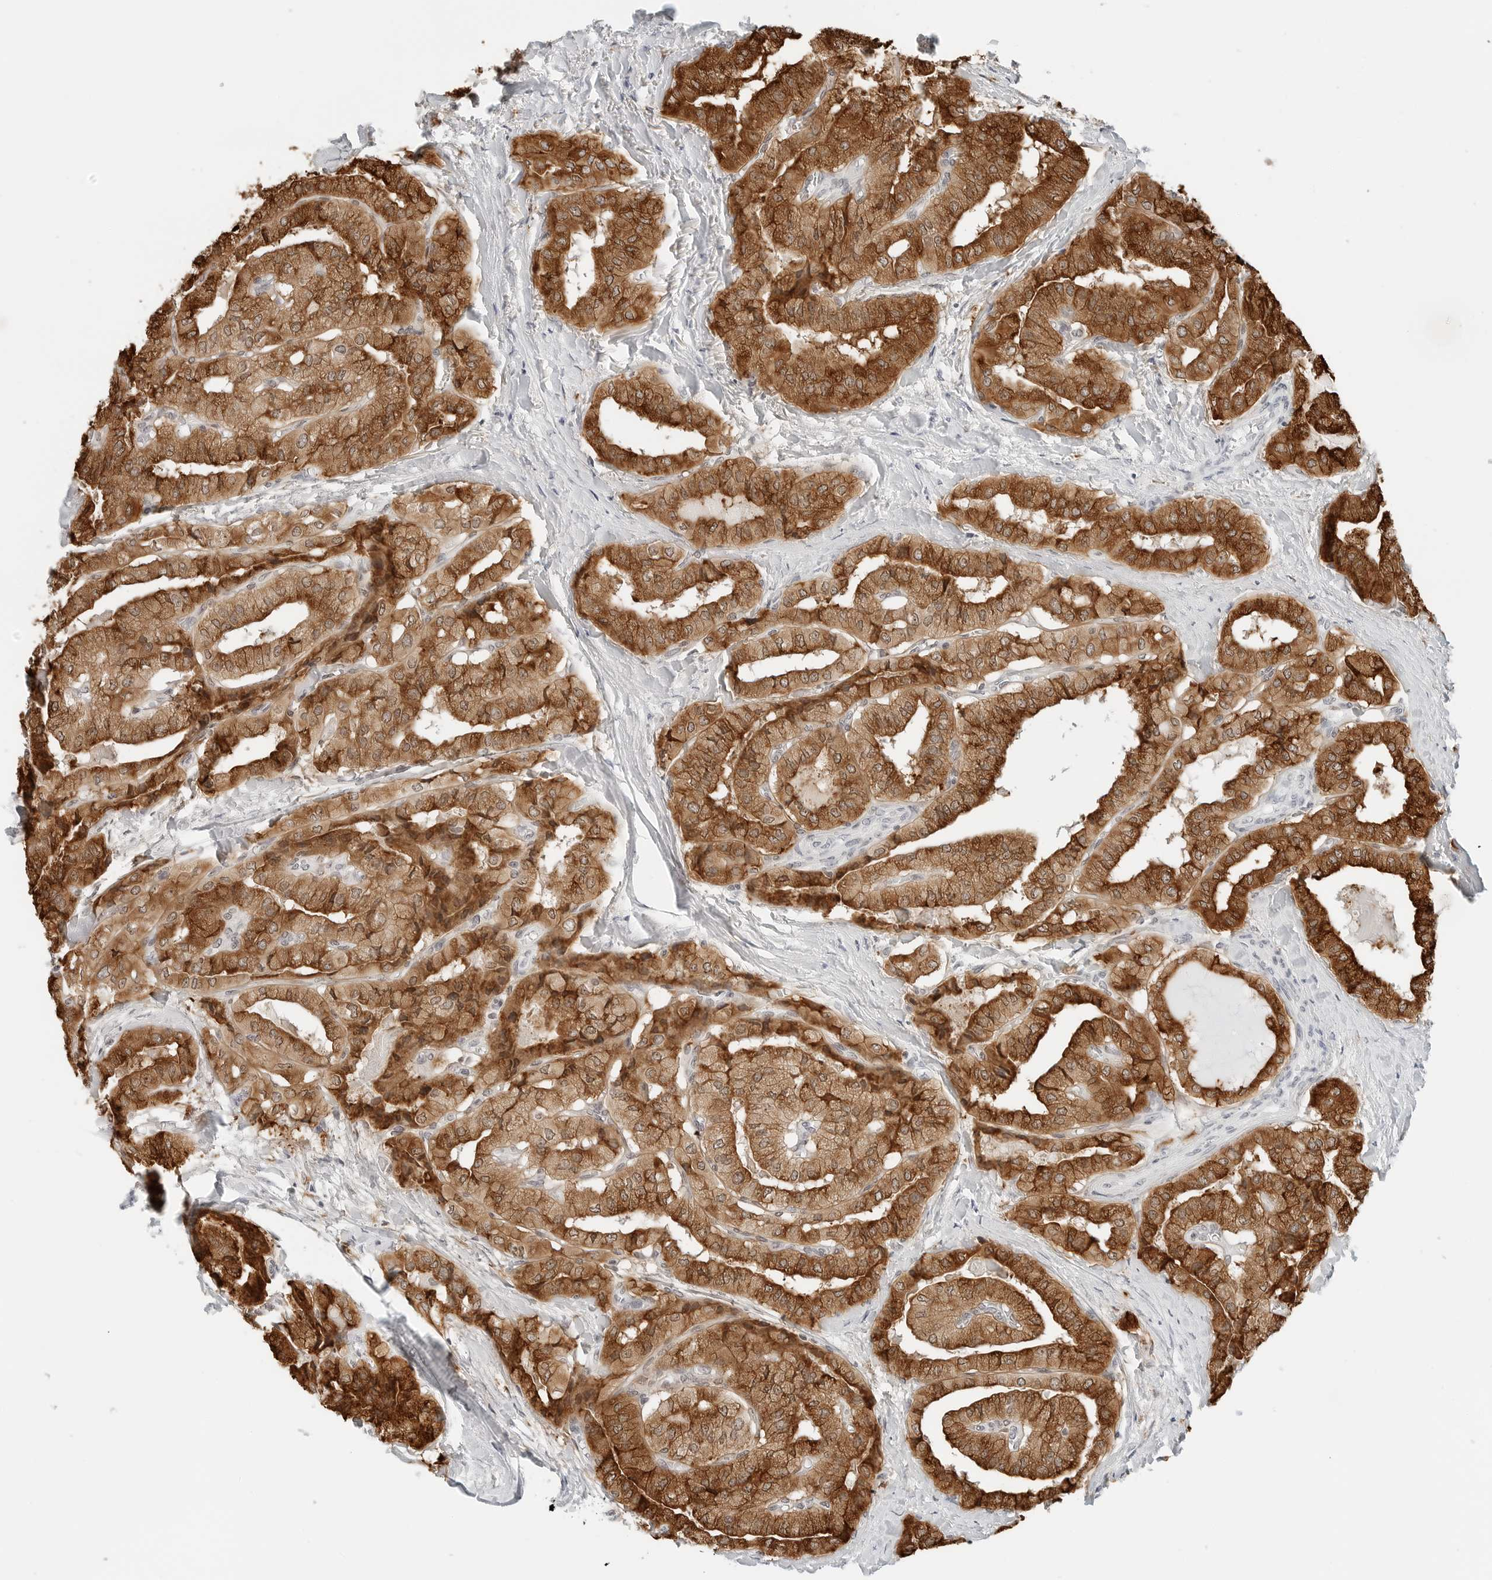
{"staining": {"intensity": "strong", "quantity": ">75%", "location": "cytoplasmic/membranous,nuclear"}, "tissue": "thyroid cancer", "cell_type": "Tumor cells", "image_type": "cancer", "snomed": [{"axis": "morphology", "description": "Papillary adenocarcinoma, NOS"}, {"axis": "topography", "description": "Thyroid gland"}], "caption": "Immunohistochemical staining of papillary adenocarcinoma (thyroid) reveals strong cytoplasmic/membranous and nuclear protein staining in about >75% of tumor cells.", "gene": "P4HA2", "patient": {"sex": "female", "age": 59}}